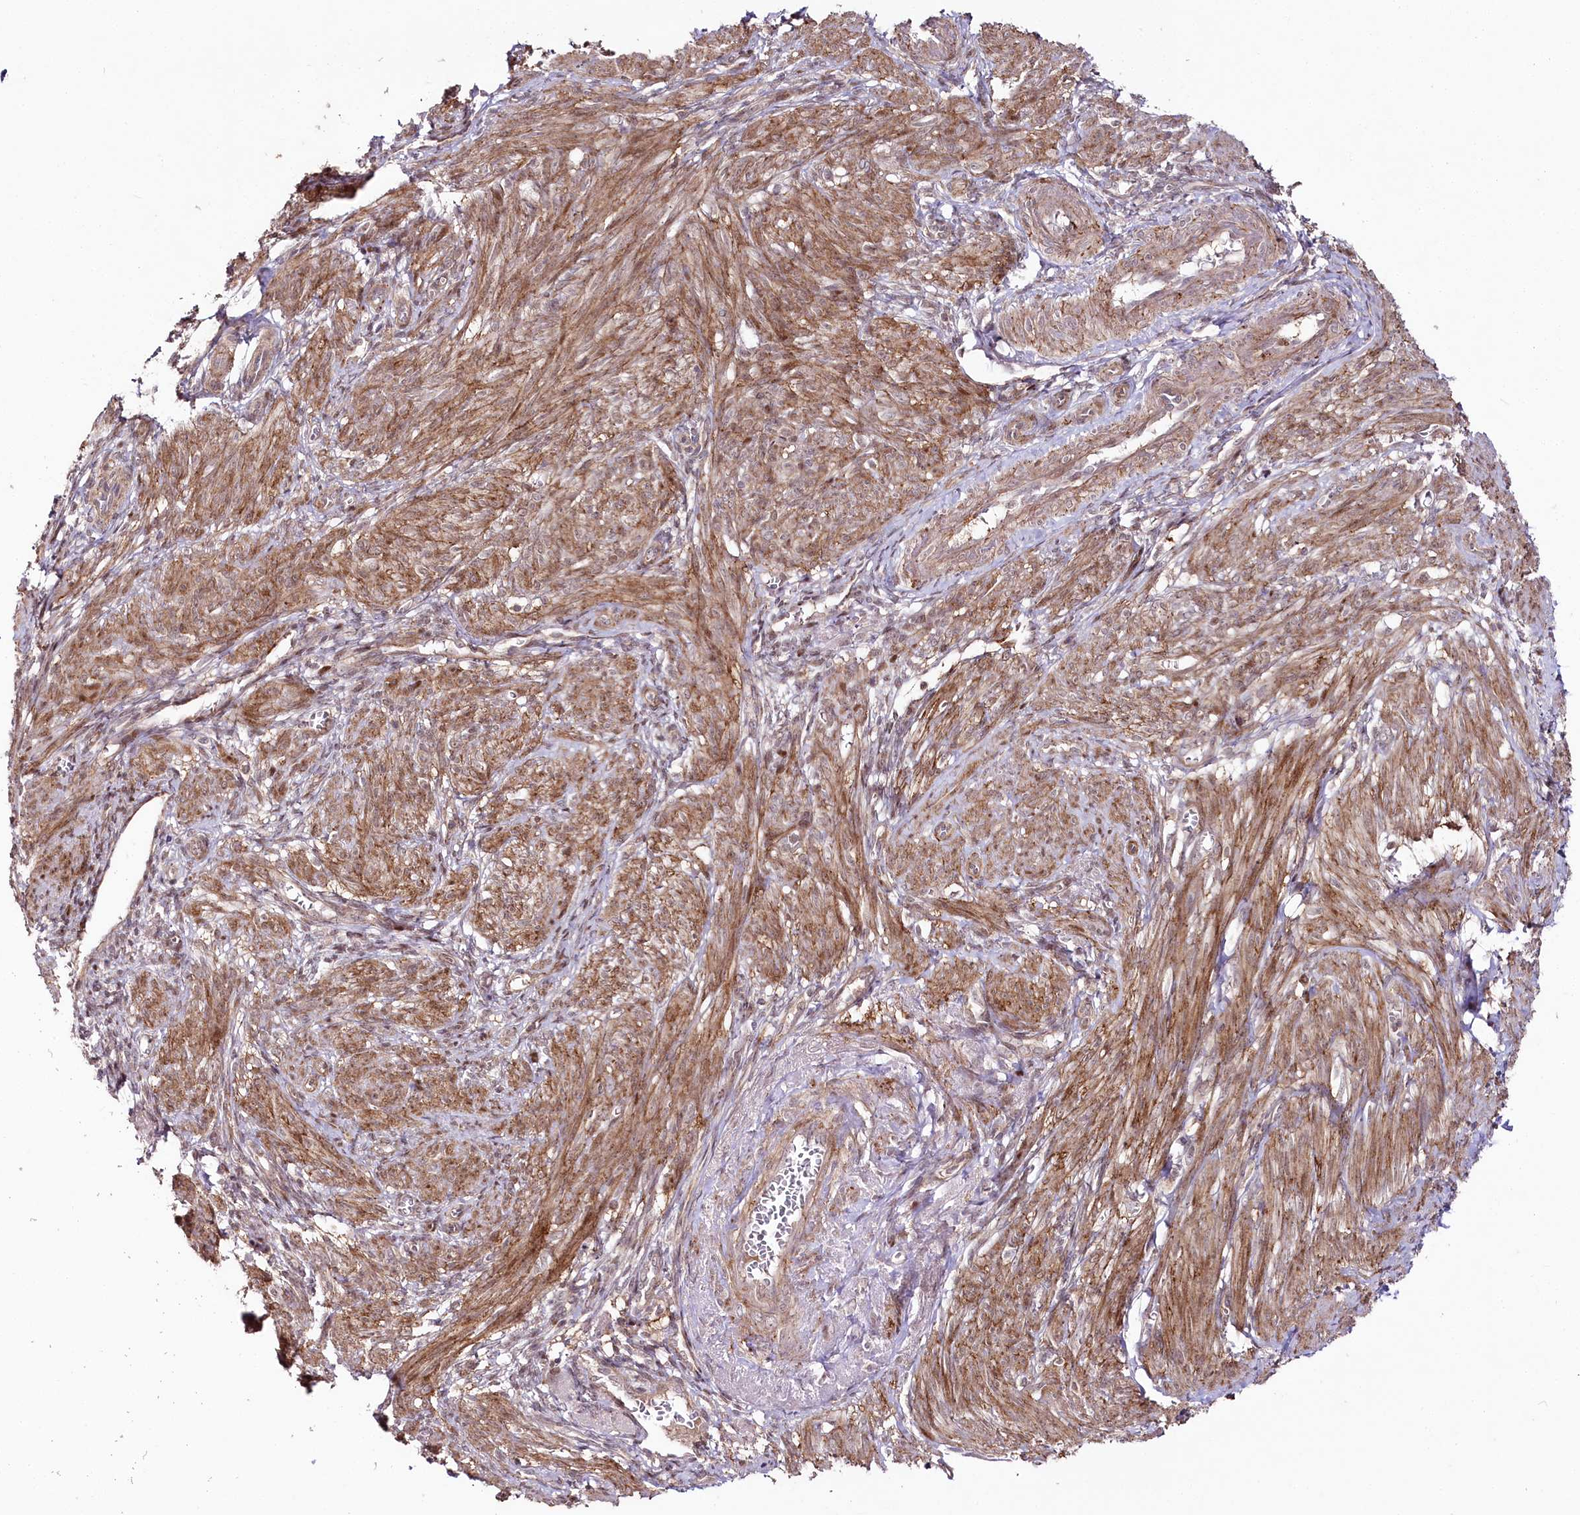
{"staining": {"intensity": "moderate", "quantity": ">75%", "location": "cytoplasmic/membranous"}, "tissue": "smooth muscle", "cell_type": "Smooth muscle cells", "image_type": "normal", "snomed": [{"axis": "morphology", "description": "Normal tissue, NOS"}, {"axis": "topography", "description": "Smooth muscle"}], "caption": "IHC photomicrograph of normal smooth muscle: human smooth muscle stained using IHC shows medium levels of moderate protein expression localized specifically in the cytoplasmic/membranous of smooth muscle cells, appearing as a cytoplasmic/membranous brown color.", "gene": "PHLDB1", "patient": {"sex": "female", "age": 39}}